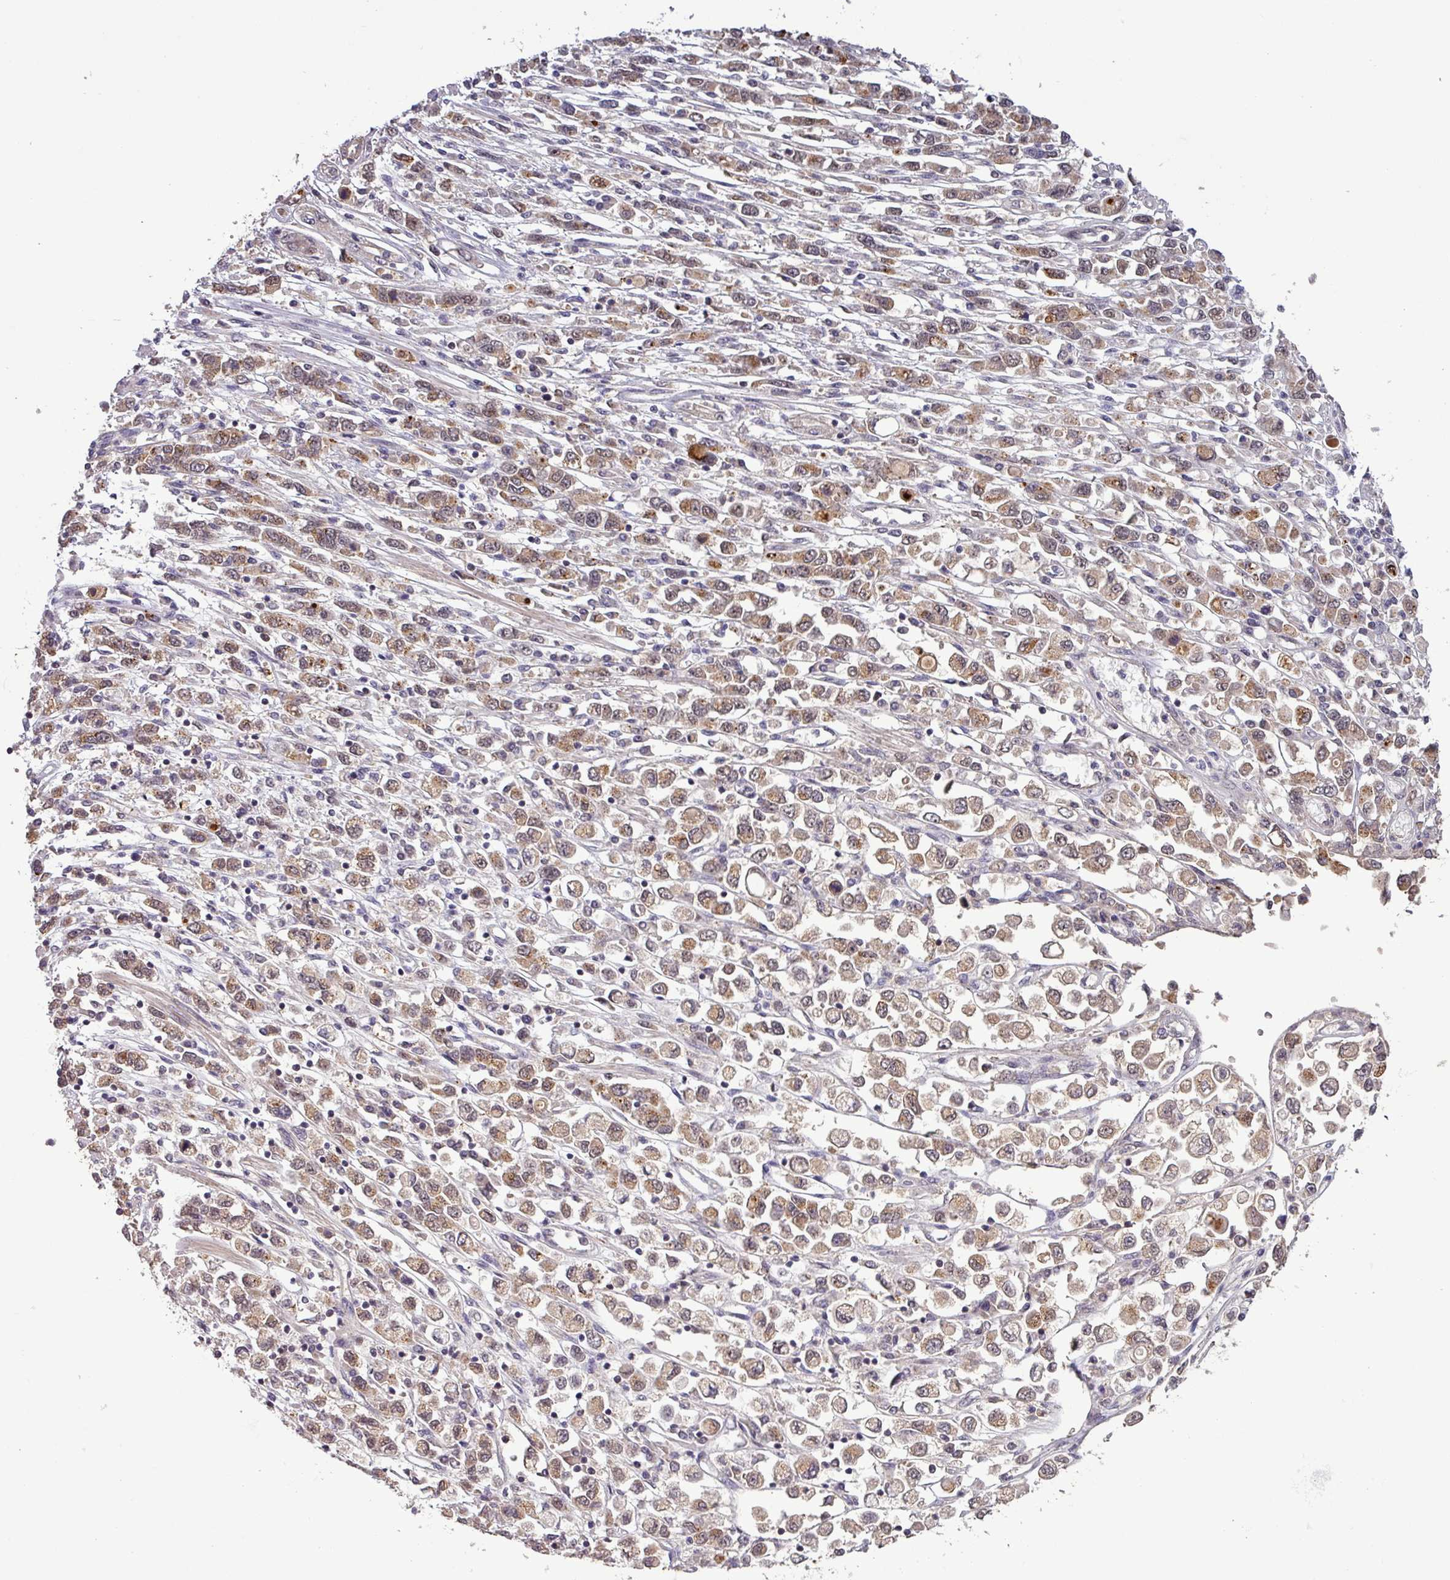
{"staining": {"intensity": "moderate", "quantity": ">75%", "location": "cytoplasmic/membranous"}, "tissue": "stomach cancer", "cell_type": "Tumor cells", "image_type": "cancer", "snomed": [{"axis": "morphology", "description": "Adenocarcinoma, NOS"}, {"axis": "topography", "description": "Stomach"}], "caption": "A photomicrograph of human adenocarcinoma (stomach) stained for a protein displays moderate cytoplasmic/membranous brown staining in tumor cells.", "gene": "PUS1", "patient": {"sex": "female", "age": 76}}